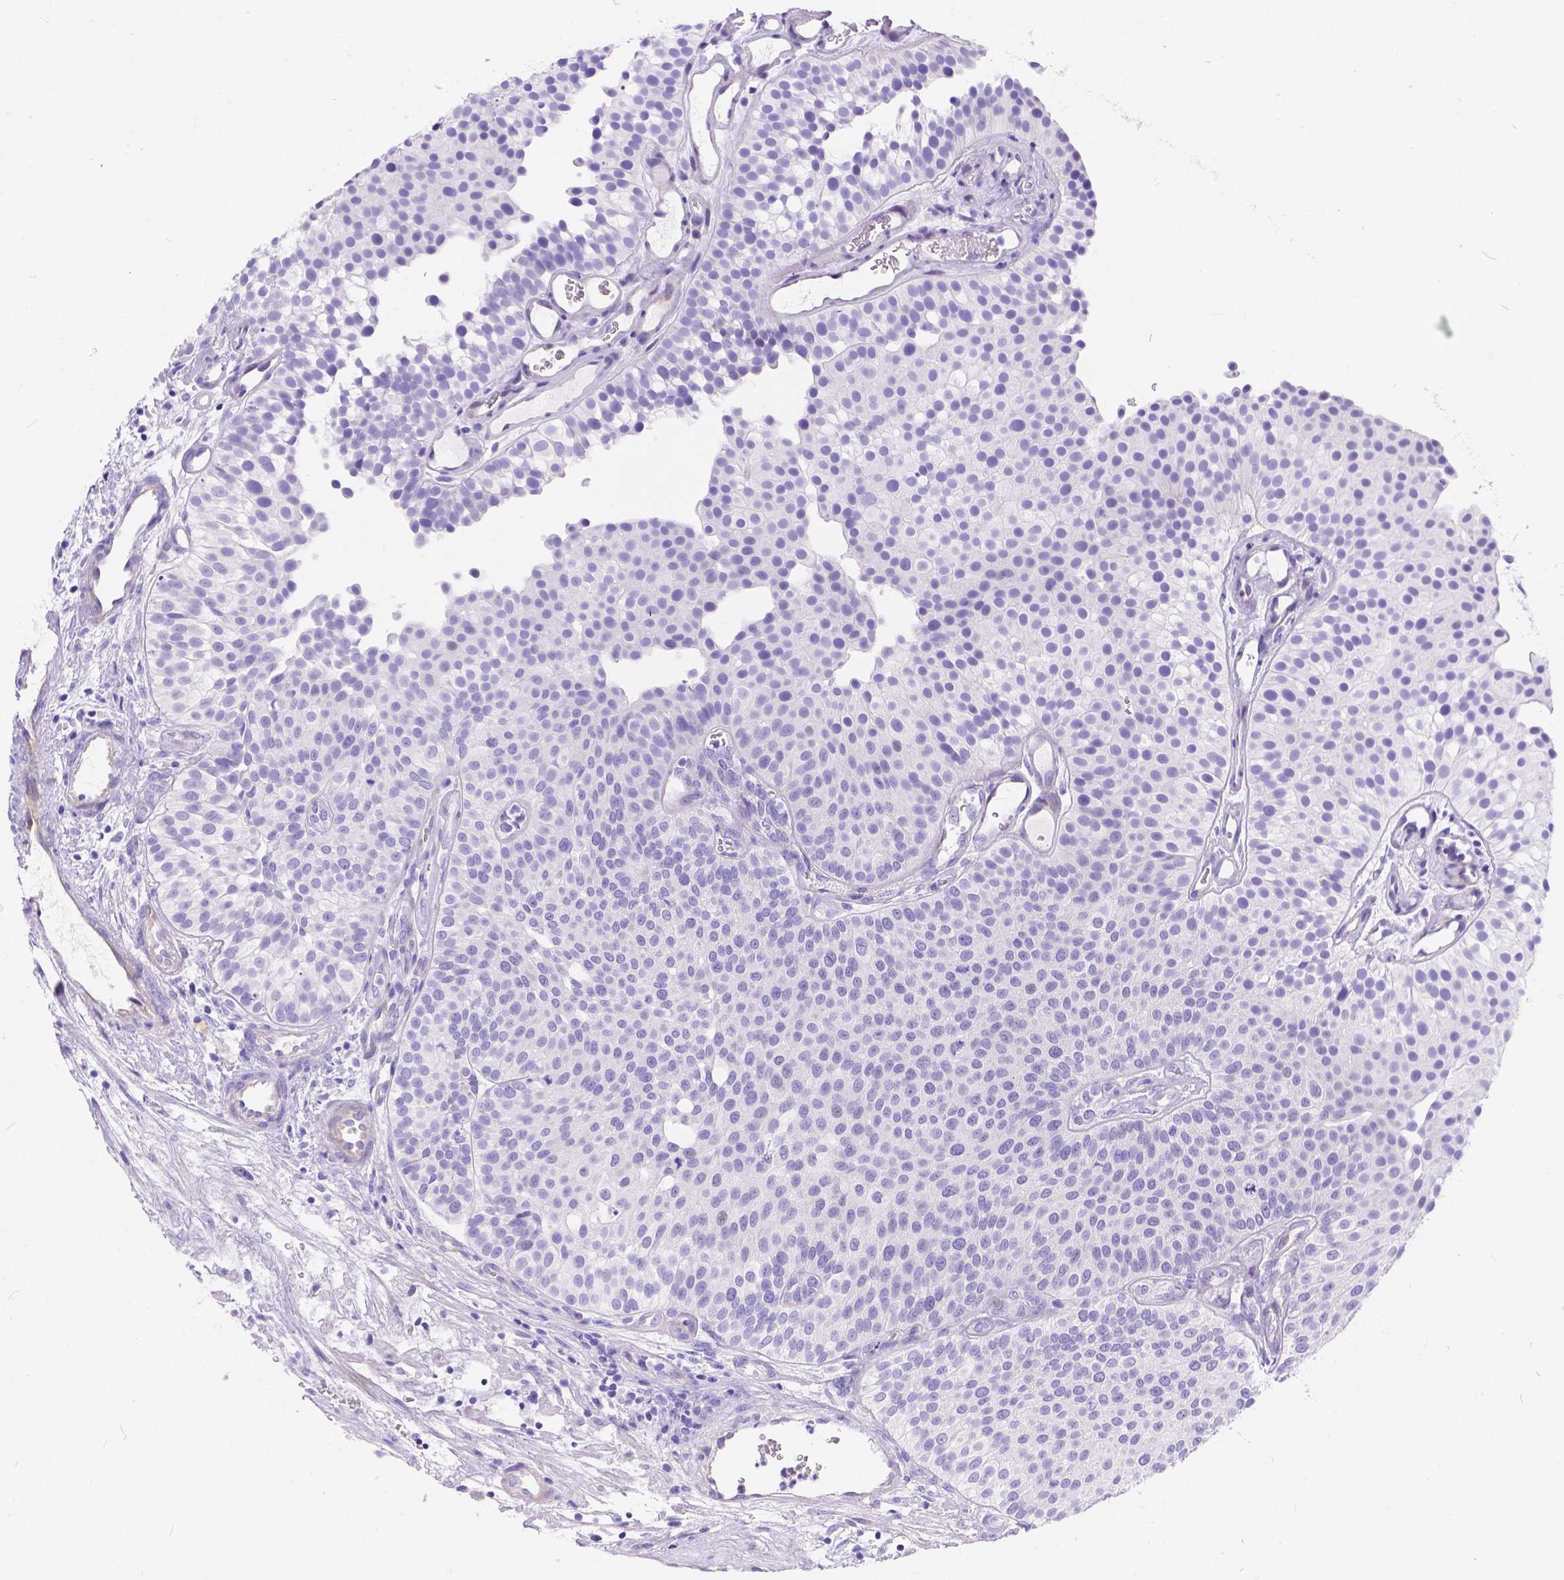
{"staining": {"intensity": "negative", "quantity": "none", "location": "none"}, "tissue": "urothelial cancer", "cell_type": "Tumor cells", "image_type": "cancer", "snomed": [{"axis": "morphology", "description": "Urothelial carcinoma, Low grade"}, {"axis": "topography", "description": "Urinary bladder"}], "caption": "An IHC image of urothelial carcinoma (low-grade) is shown. There is no staining in tumor cells of urothelial carcinoma (low-grade).", "gene": "KLHL10", "patient": {"sex": "female", "age": 87}}